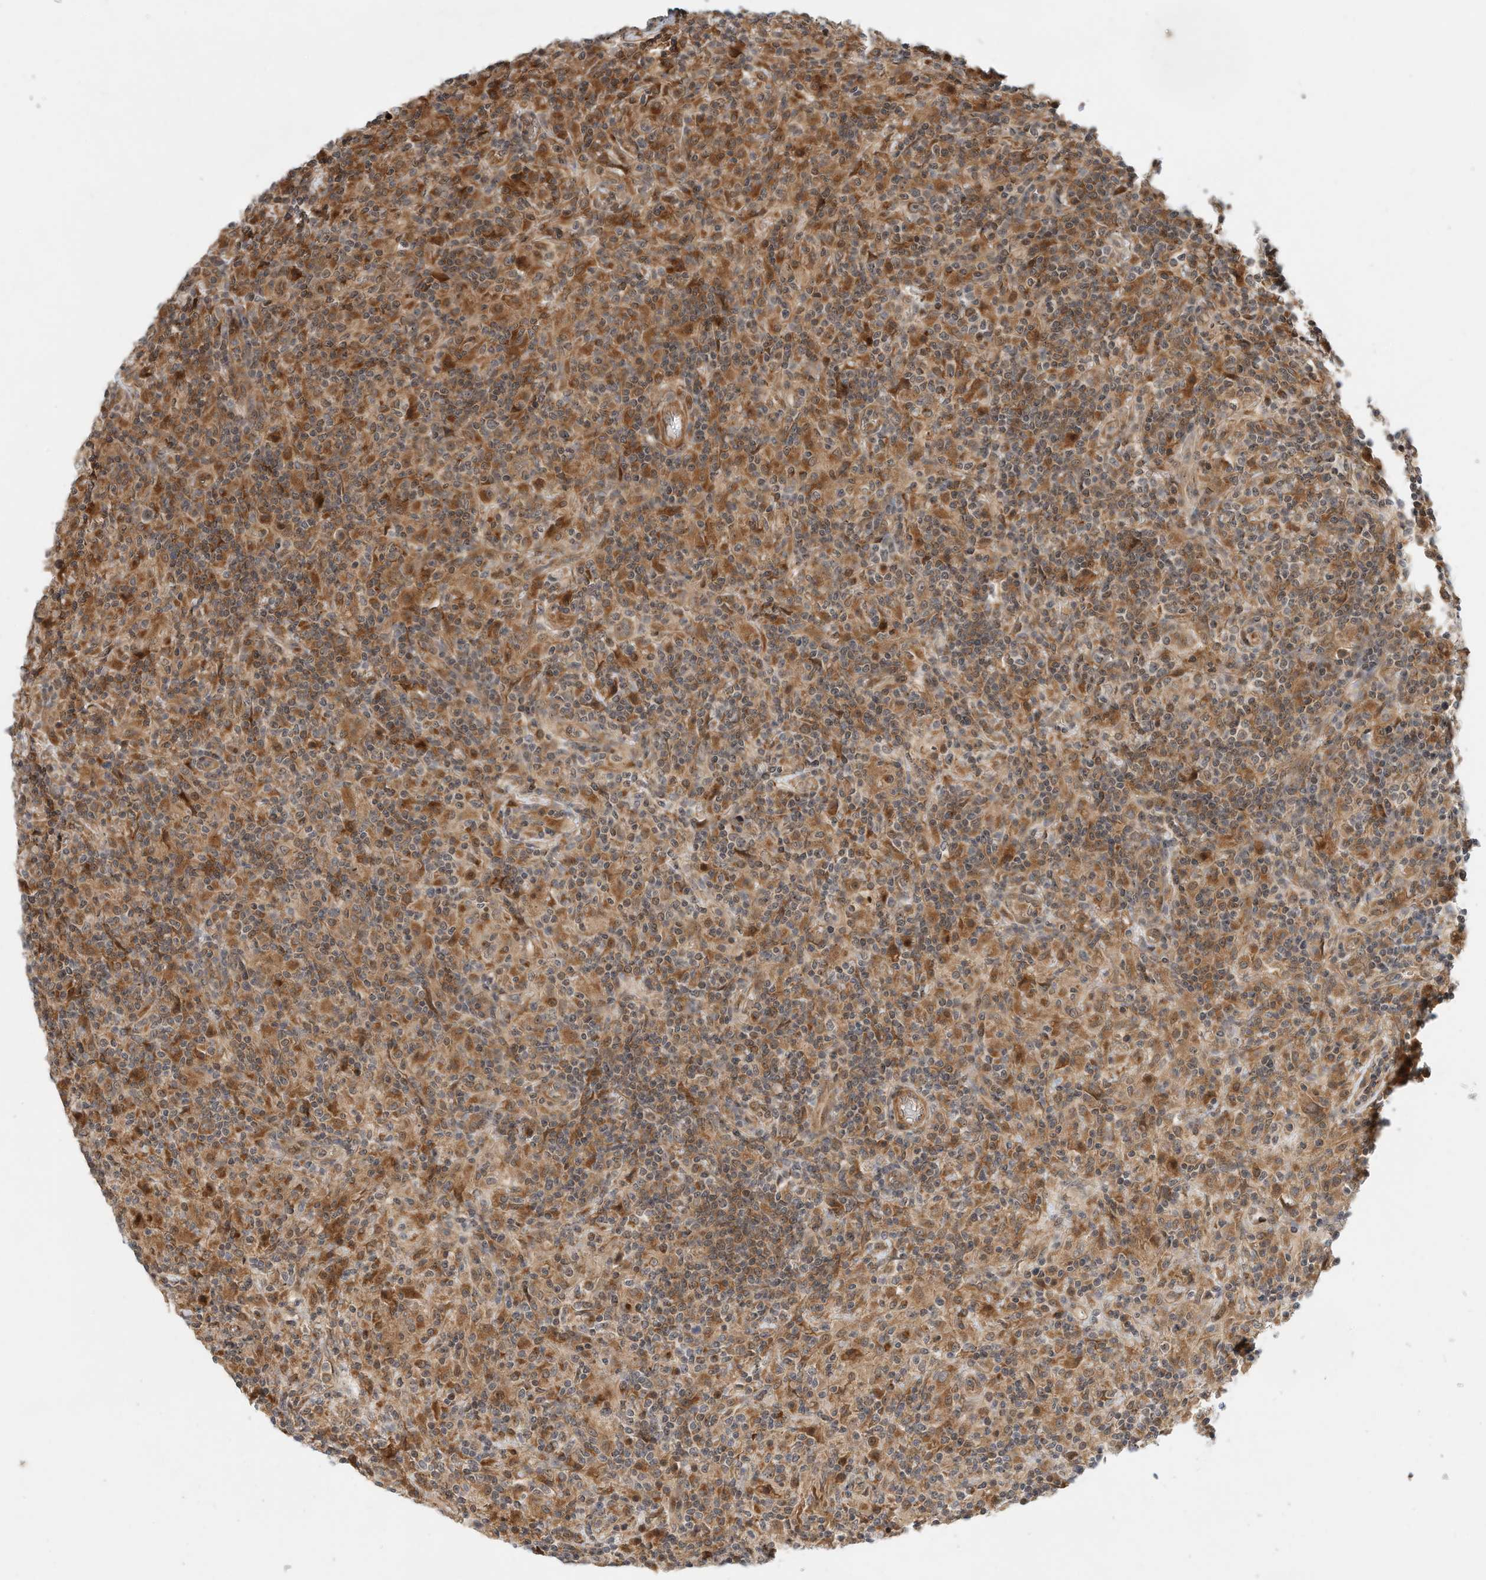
{"staining": {"intensity": "moderate", "quantity": ">75%", "location": "cytoplasmic/membranous"}, "tissue": "lymphoma", "cell_type": "Tumor cells", "image_type": "cancer", "snomed": [{"axis": "morphology", "description": "Hodgkin's disease, NOS"}, {"axis": "topography", "description": "Lymph node"}], "caption": "Moderate cytoplasmic/membranous staining for a protein is present in about >75% of tumor cells of lymphoma using immunohistochemistry.", "gene": "CPAMD8", "patient": {"sex": "male", "age": 70}}